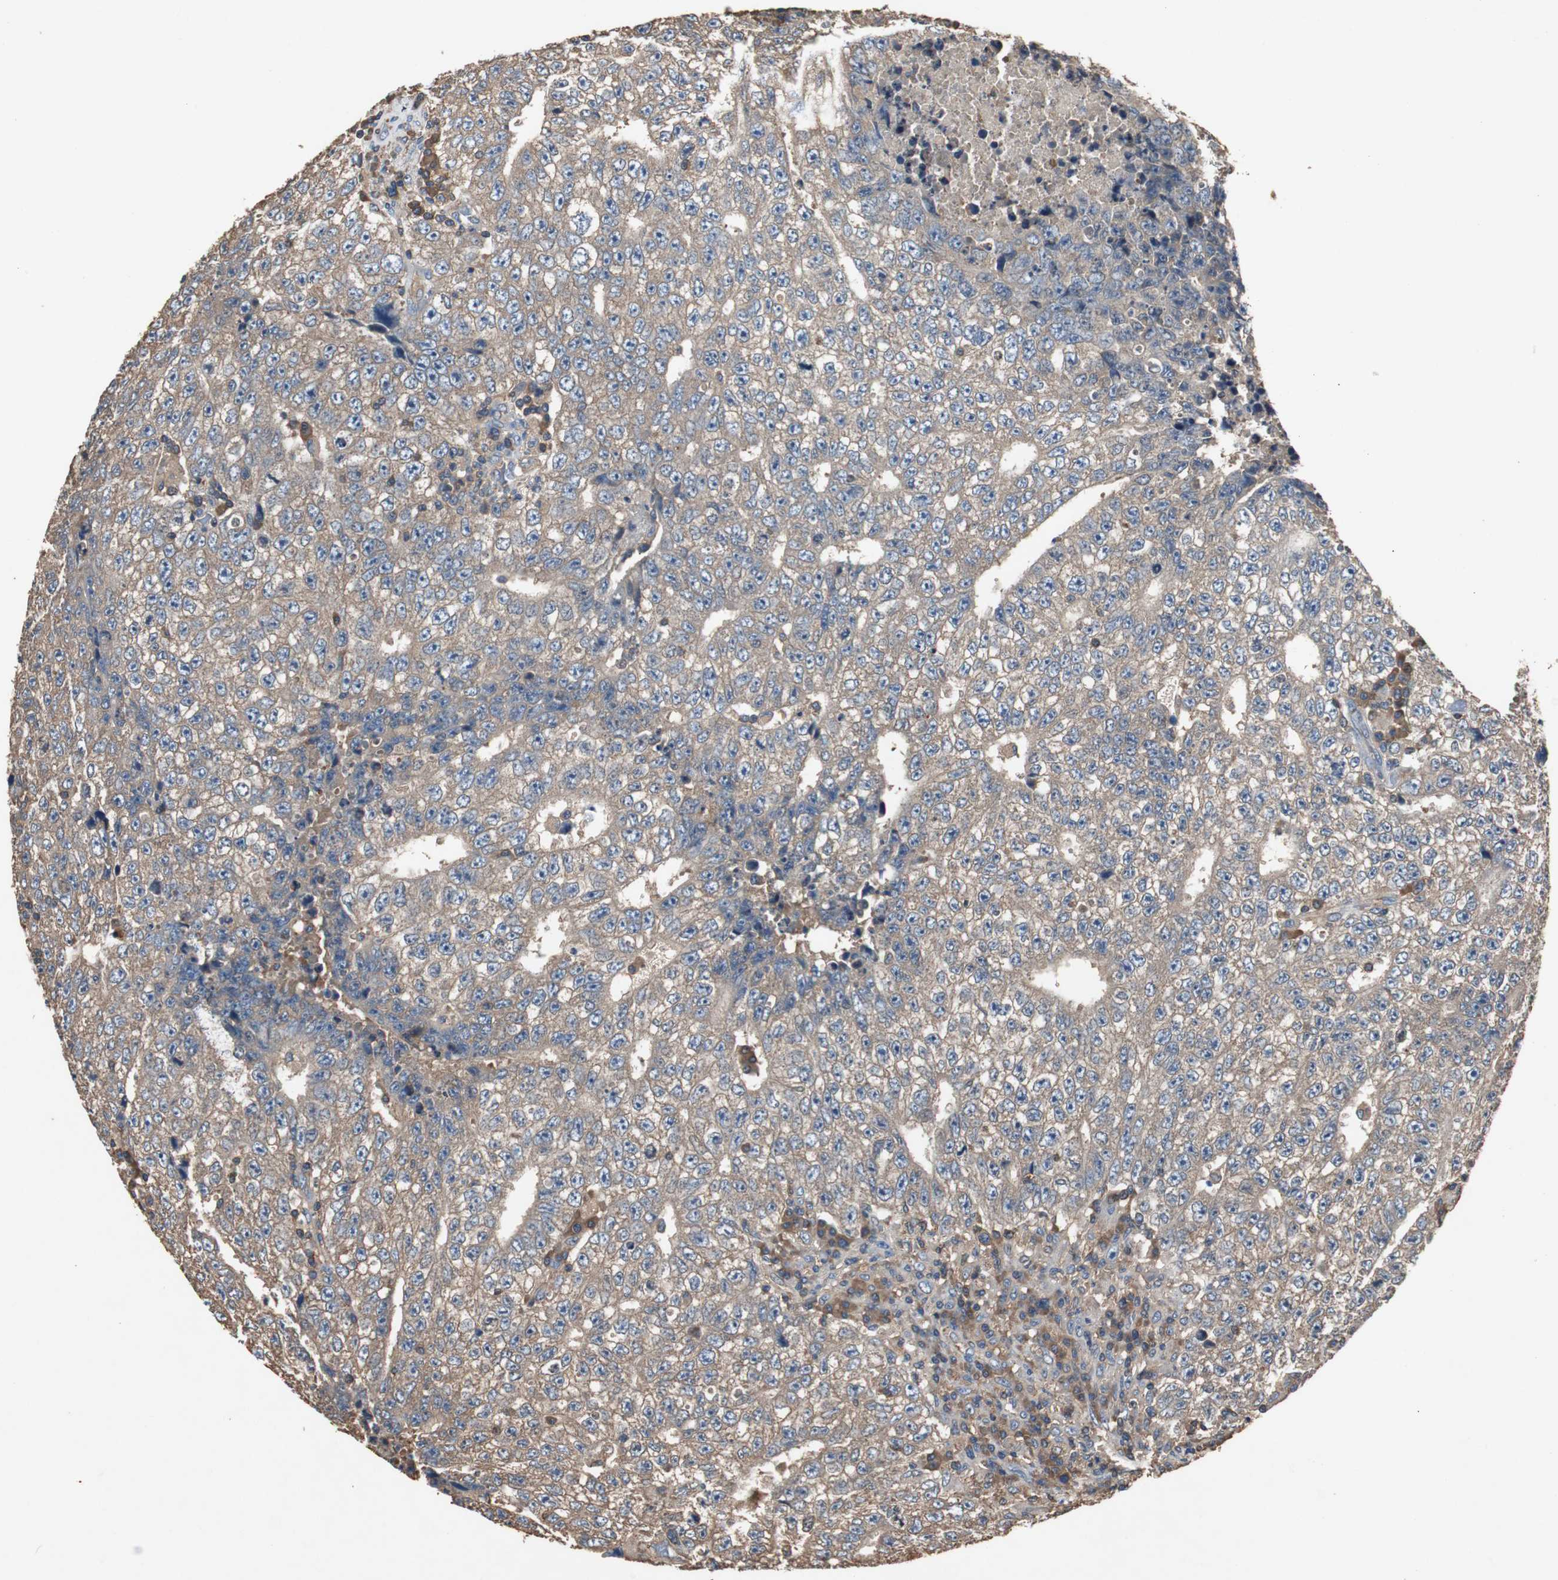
{"staining": {"intensity": "weak", "quantity": ">75%", "location": "cytoplasmic/membranous"}, "tissue": "testis cancer", "cell_type": "Tumor cells", "image_type": "cancer", "snomed": [{"axis": "morphology", "description": "Necrosis, NOS"}, {"axis": "morphology", "description": "Carcinoma, Embryonal, NOS"}, {"axis": "topography", "description": "Testis"}], "caption": "IHC photomicrograph of human testis embryonal carcinoma stained for a protein (brown), which shows low levels of weak cytoplasmic/membranous expression in about >75% of tumor cells.", "gene": "TNFRSF14", "patient": {"sex": "male", "age": 19}}